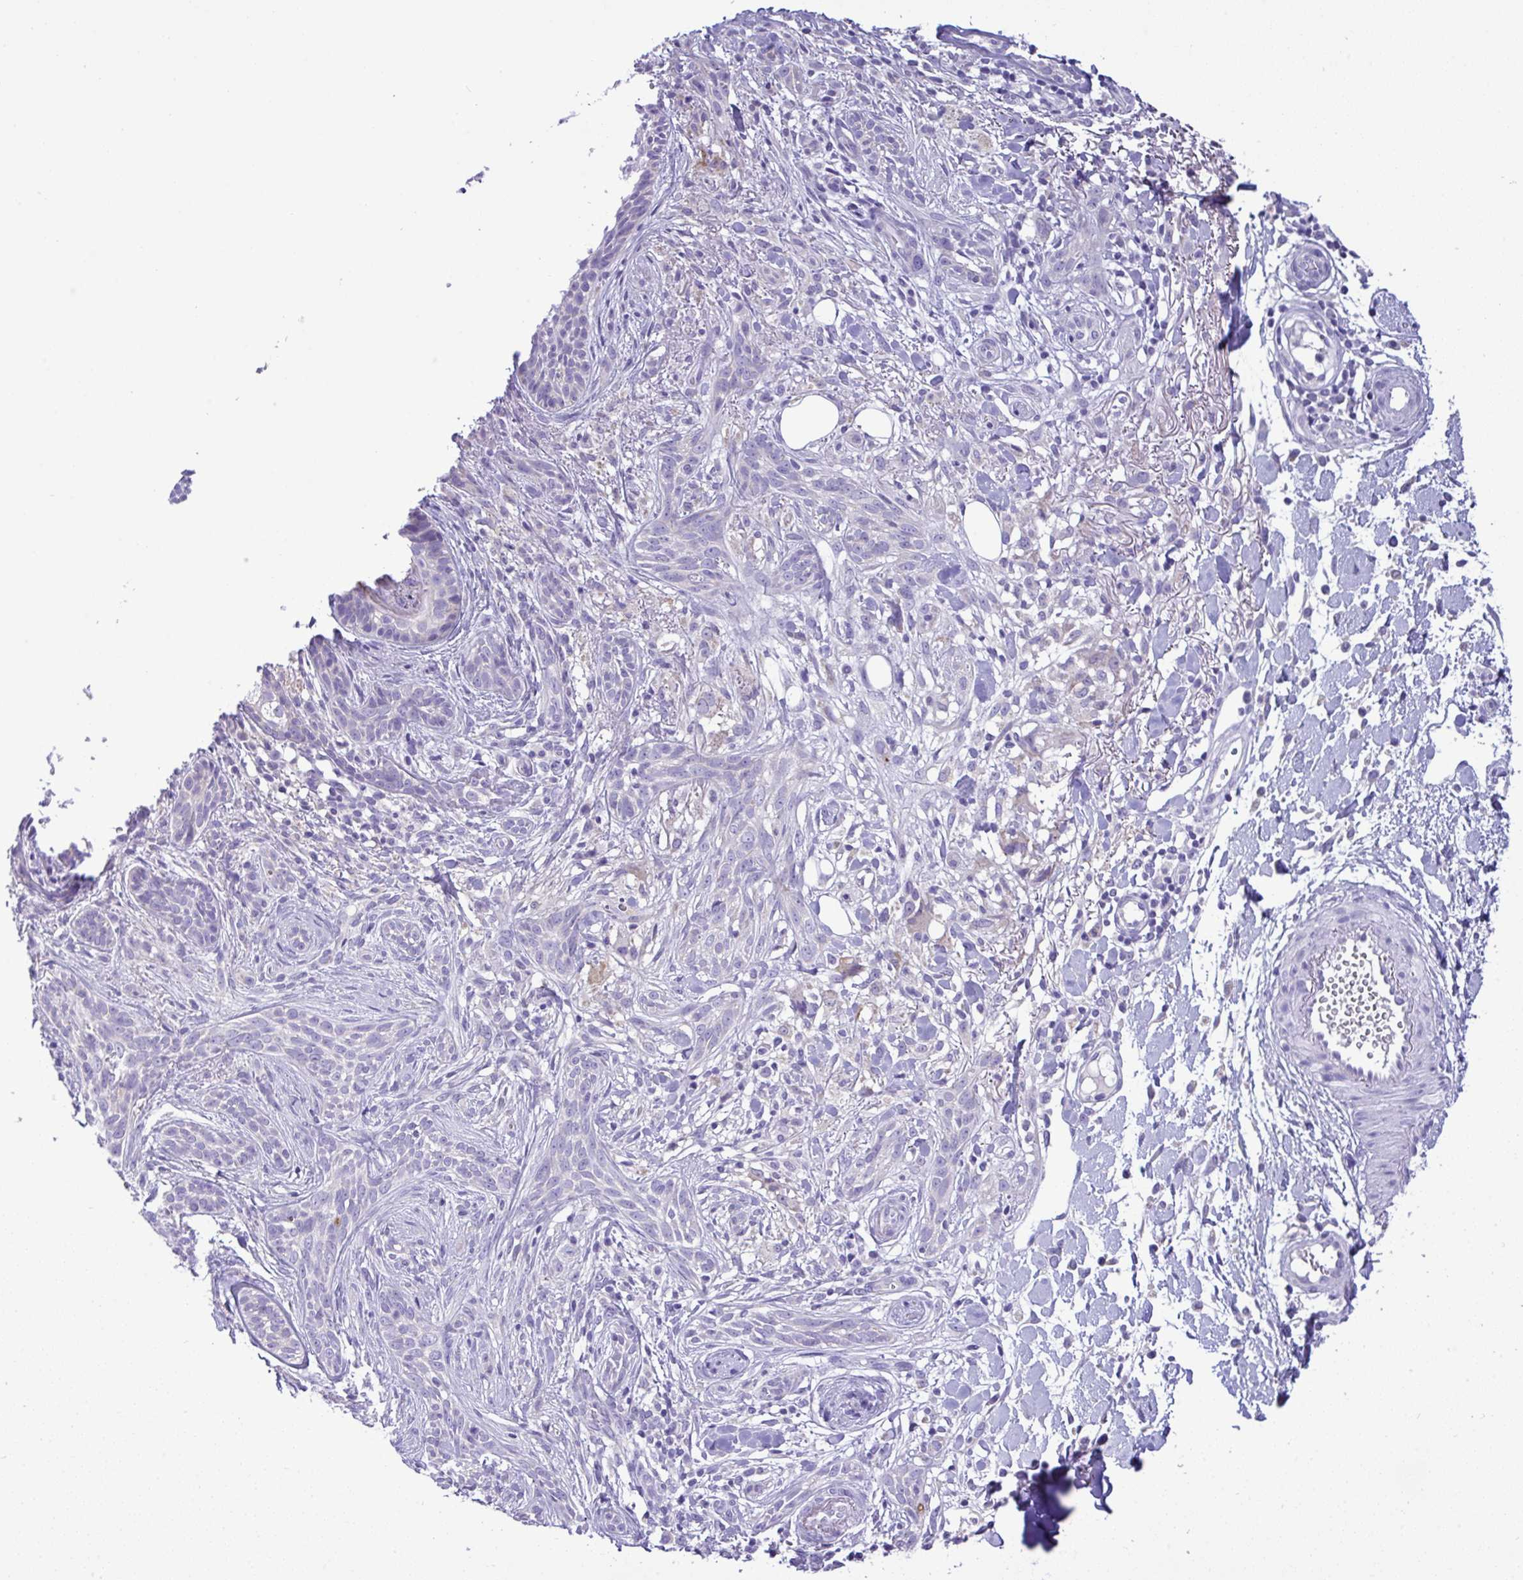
{"staining": {"intensity": "negative", "quantity": "none", "location": "none"}, "tissue": "skin cancer", "cell_type": "Tumor cells", "image_type": "cancer", "snomed": [{"axis": "morphology", "description": "Basal cell carcinoma"}, {"axis": "topography", "description": "Skin"}], "caption": "High power microscopy micrograph of an immunohistochemistry (IHC) histopathology image of basal cell carcinoma (skin), revealing no significant positivity in tumor cells.", "gene": "ST8SIA2", "patient": {"sex": "male", "age": 75}}